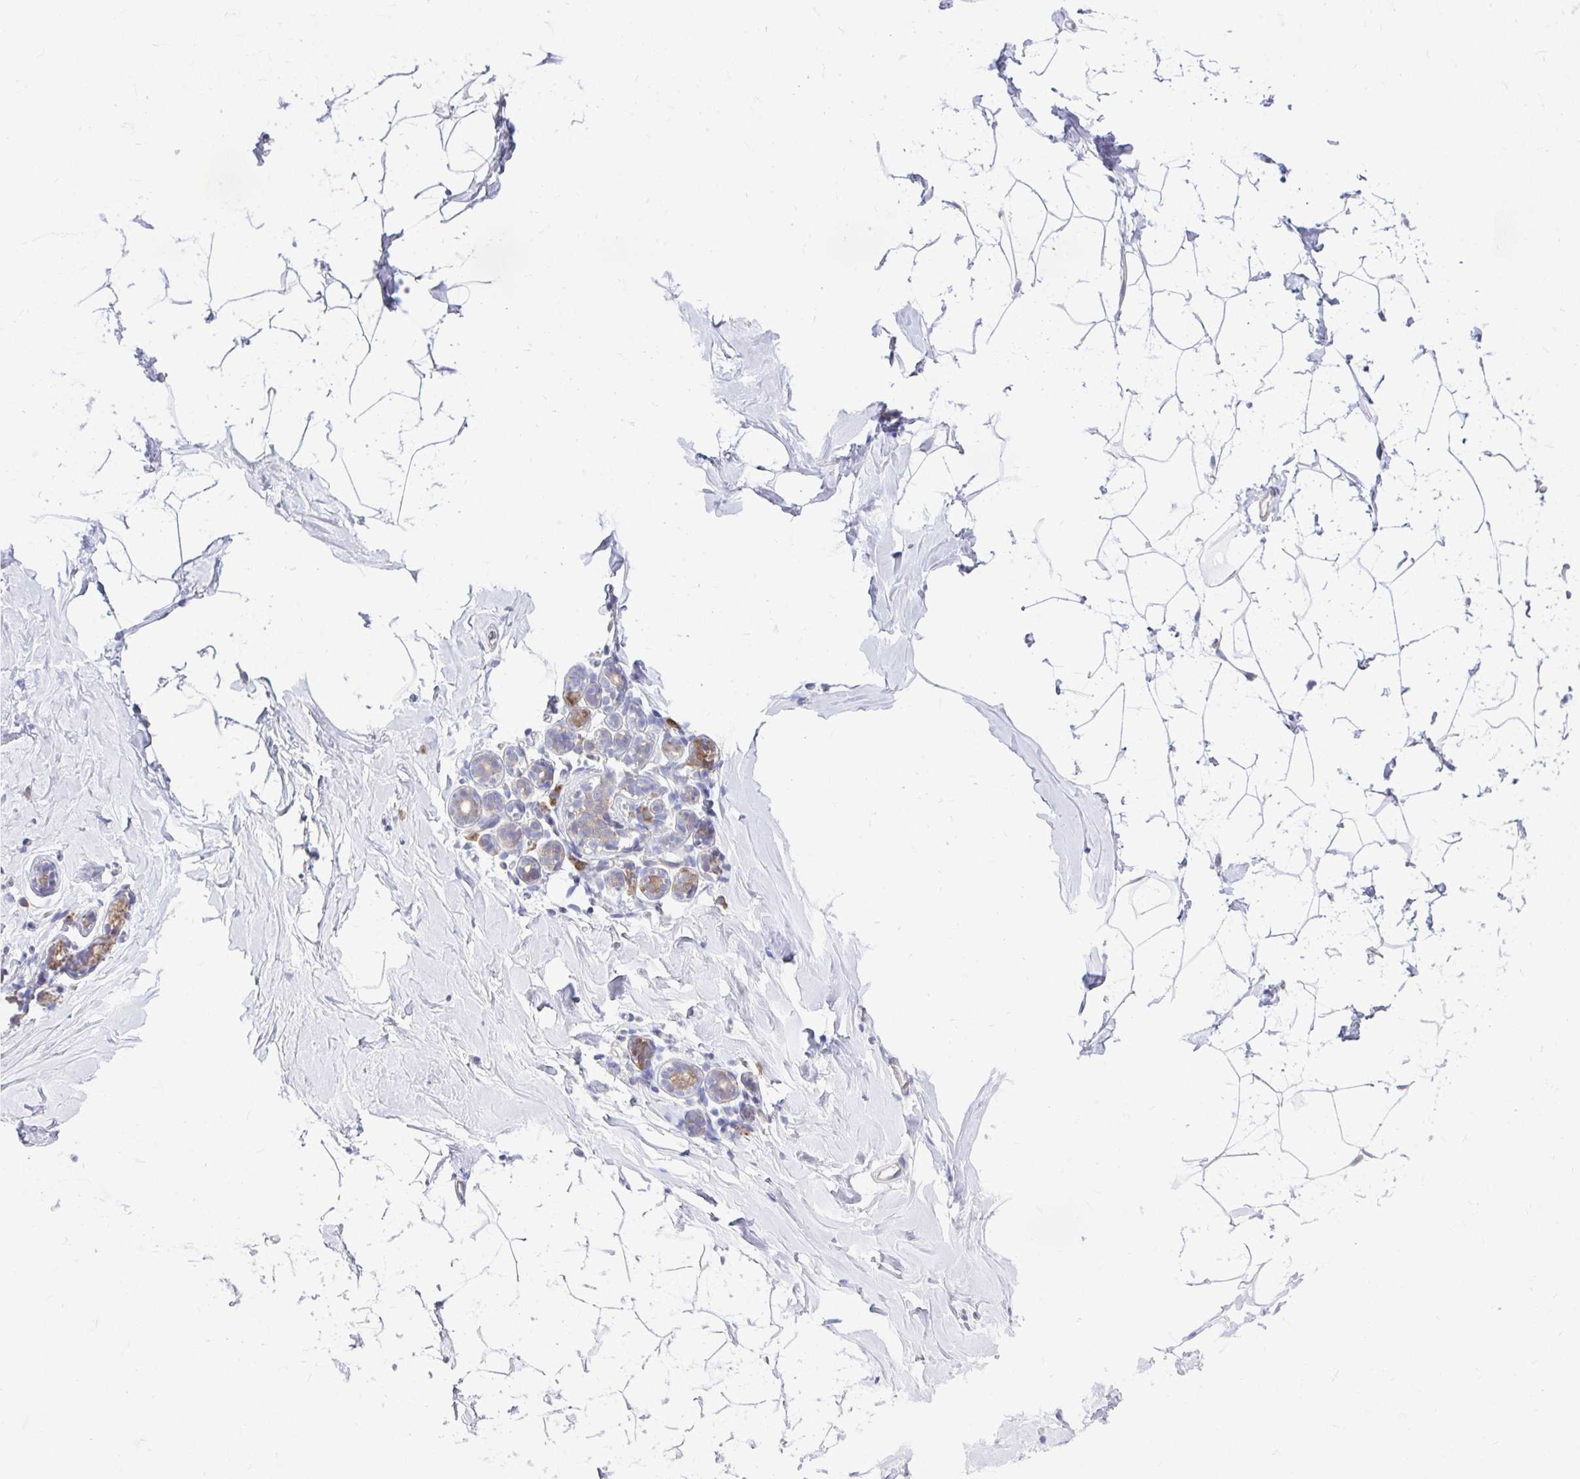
{"staining": {"intensity": "negative", "quantity": "none", "location": "none"}, "tissue": "breast", "cell_type": "Adipocytes", "image_type": "normal", "snomed": [{"axis": "morphology", "description": "Normal tissue, NOS"}, {"axis": "topography", "description": "Breast"}], "caption": "Immunohistochemistry (IHC) photomicrograph of unremarkable human breast stained for a protein (brown), which exhibits no expression in adipocytes. (DAB immunohistochemistry (IHC) visualized using brightfield microscopy, high magnification).", "gene": "SELENON", "patient": {"sex": "female", "age": 32}}